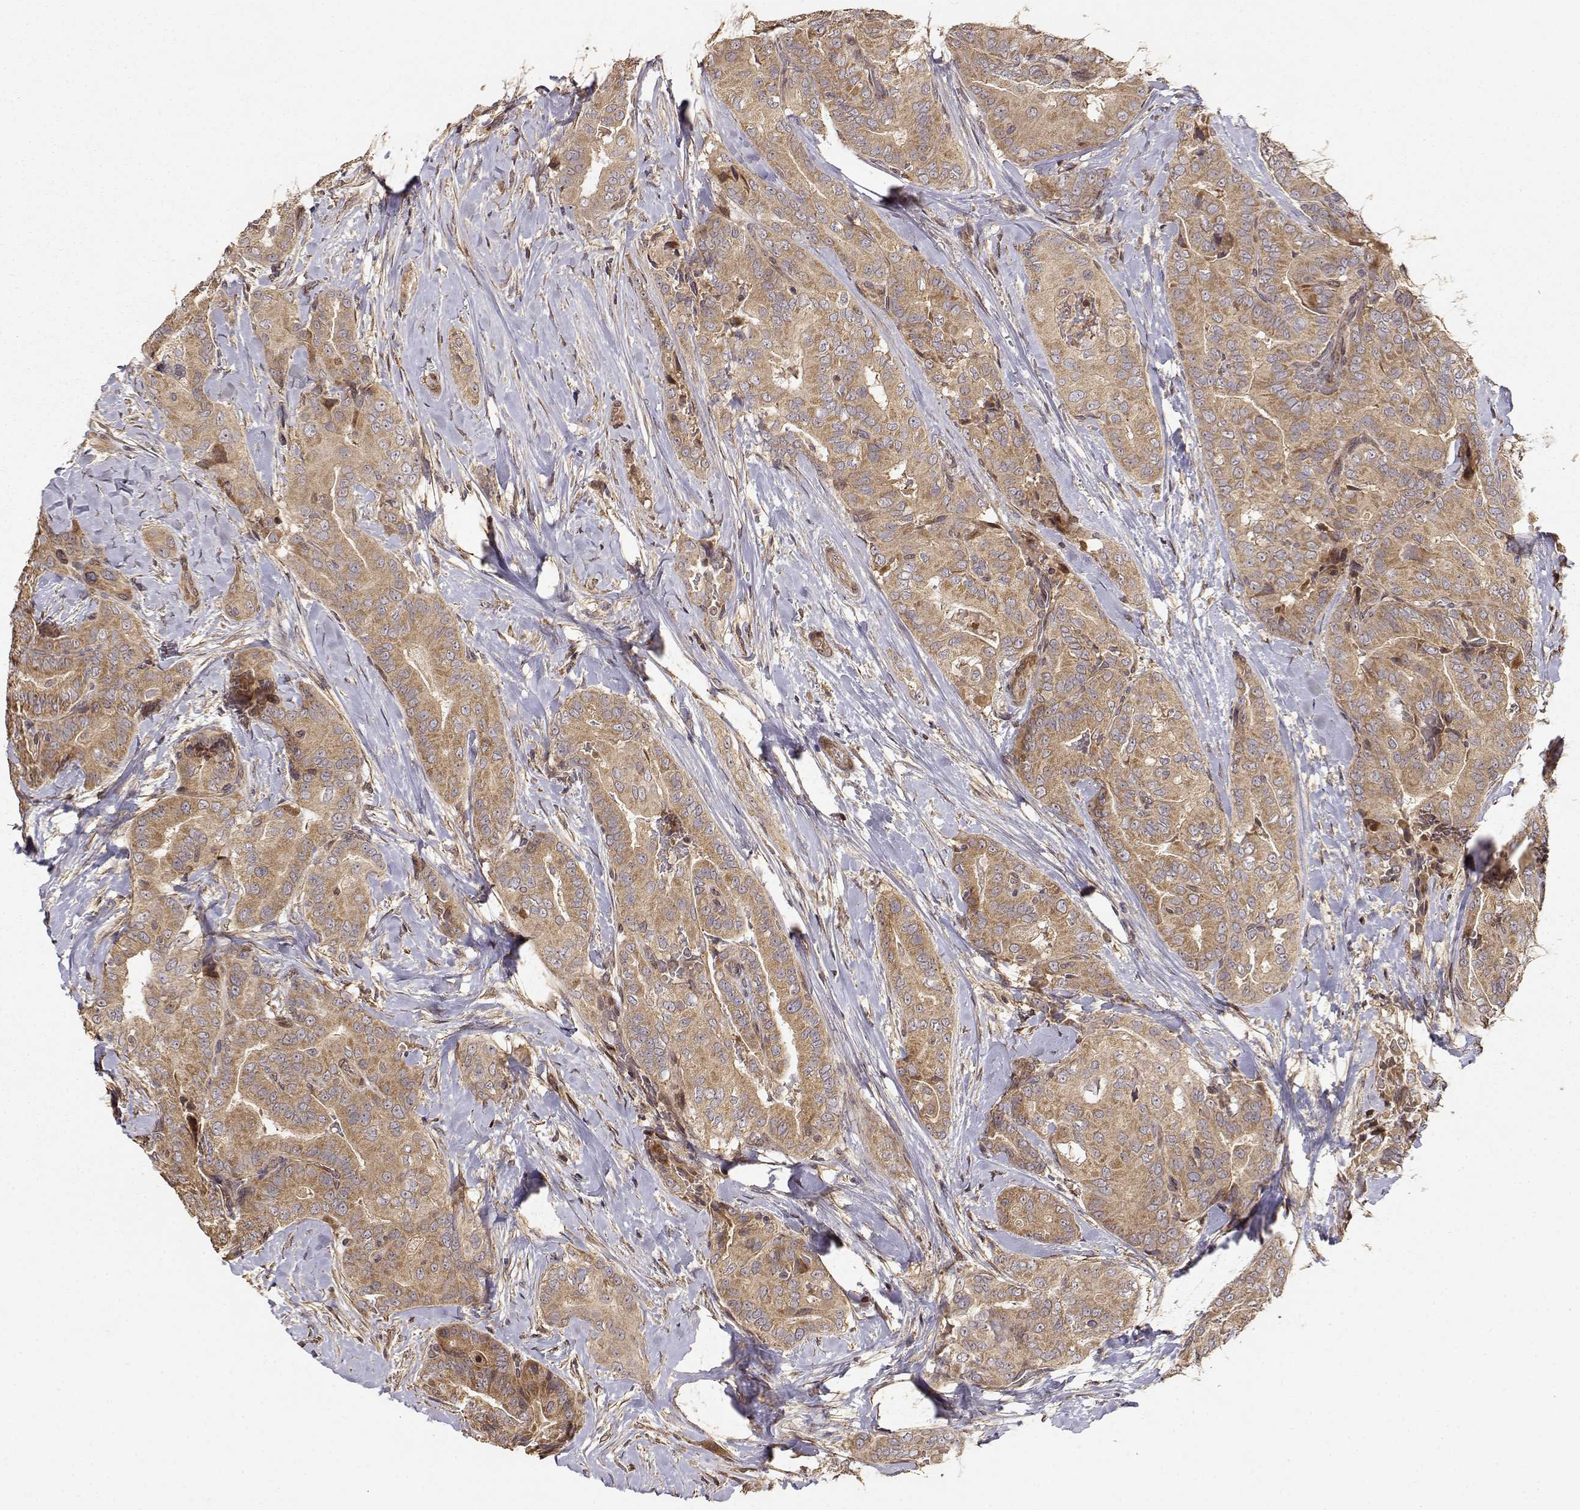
{"staining": {"intensity": "weak", "quantity": ">75%", "location": "cytoplasmic/membranous"}, "tissue": "thyroid cancer", "cell_type": "Tumor cells", "image_type": "cancer", "snomed": [{"axis": "morphology", "description": "Papillary adenocarcinoma, NOS"}, {"axis": "topography", "description": "Thyroid gland"}], "caption": "Immunohistochemistry of human papillary adenocarcinoma (thyroid) reveals low levels of weak cytoplasmic/membranous staining in about >75% of tumor cells.", "gene": "PICK1", "patient": {"sex": "male", "age": 61}}